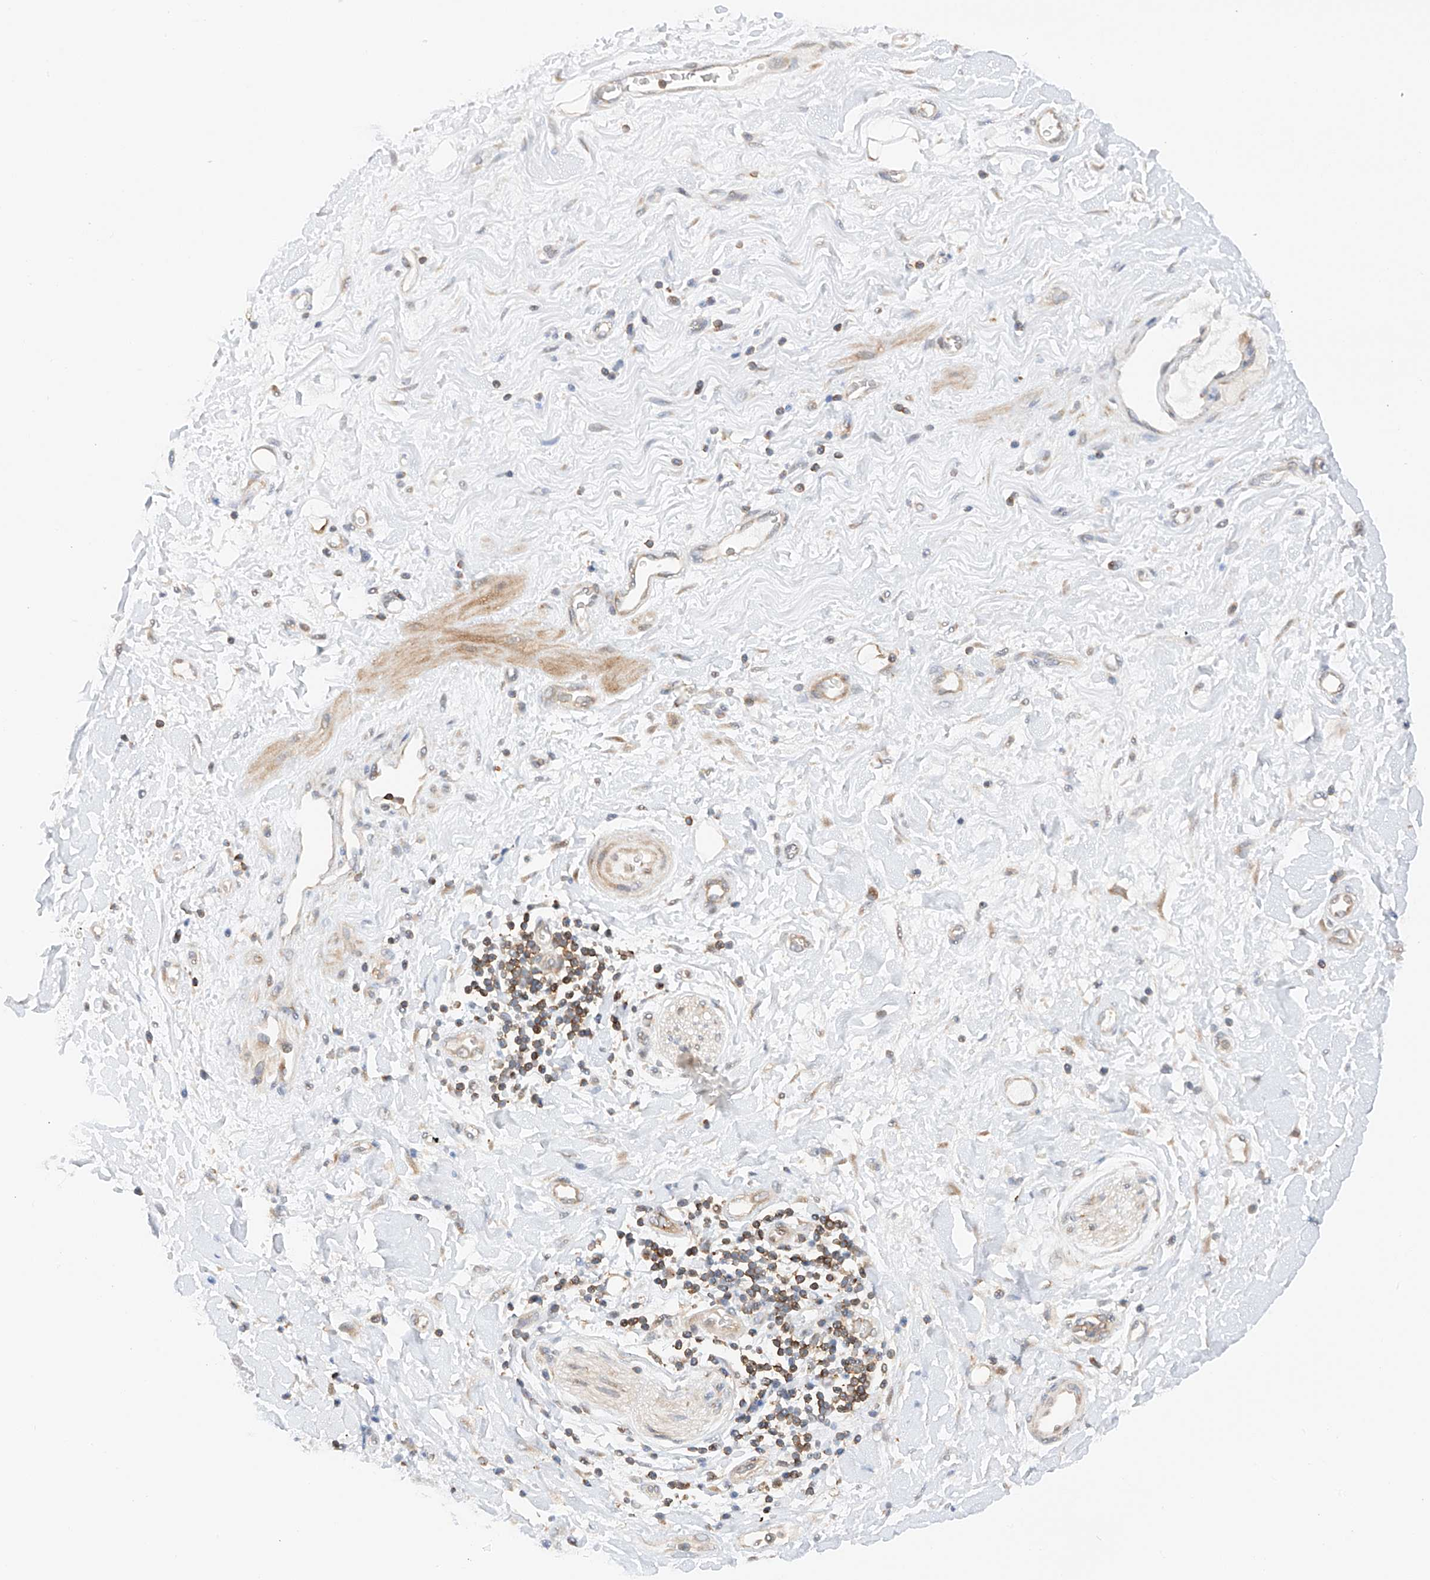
{"staining": {"intensity": "moderate", "quantity": "25%-75%", "location": "cytoplasmic/membranous"}, "tissue": "soft tissue", "cell_type": "Chondrocytes", "image_type": "normal", "snomed": [{"axis": "morphology", "description": "Normal tissue, NOS"}, {"axis": "morphology", "description": "Adenocarcinoma, NOS"}, {"axis": "topography", "description": "Pancreas"}, {"axis": "topography", "description": "Peripheral nerve tissue"}], "caption": "About 25%-75% of chondrocytes in unremarkable soft tissue demonstrate moderate cytoplasmic/membranous protein positivity as visualized by brown immunohistochemical staining.", "gene": "MFN2", "patient": {"sex": "male", "age": 59}}